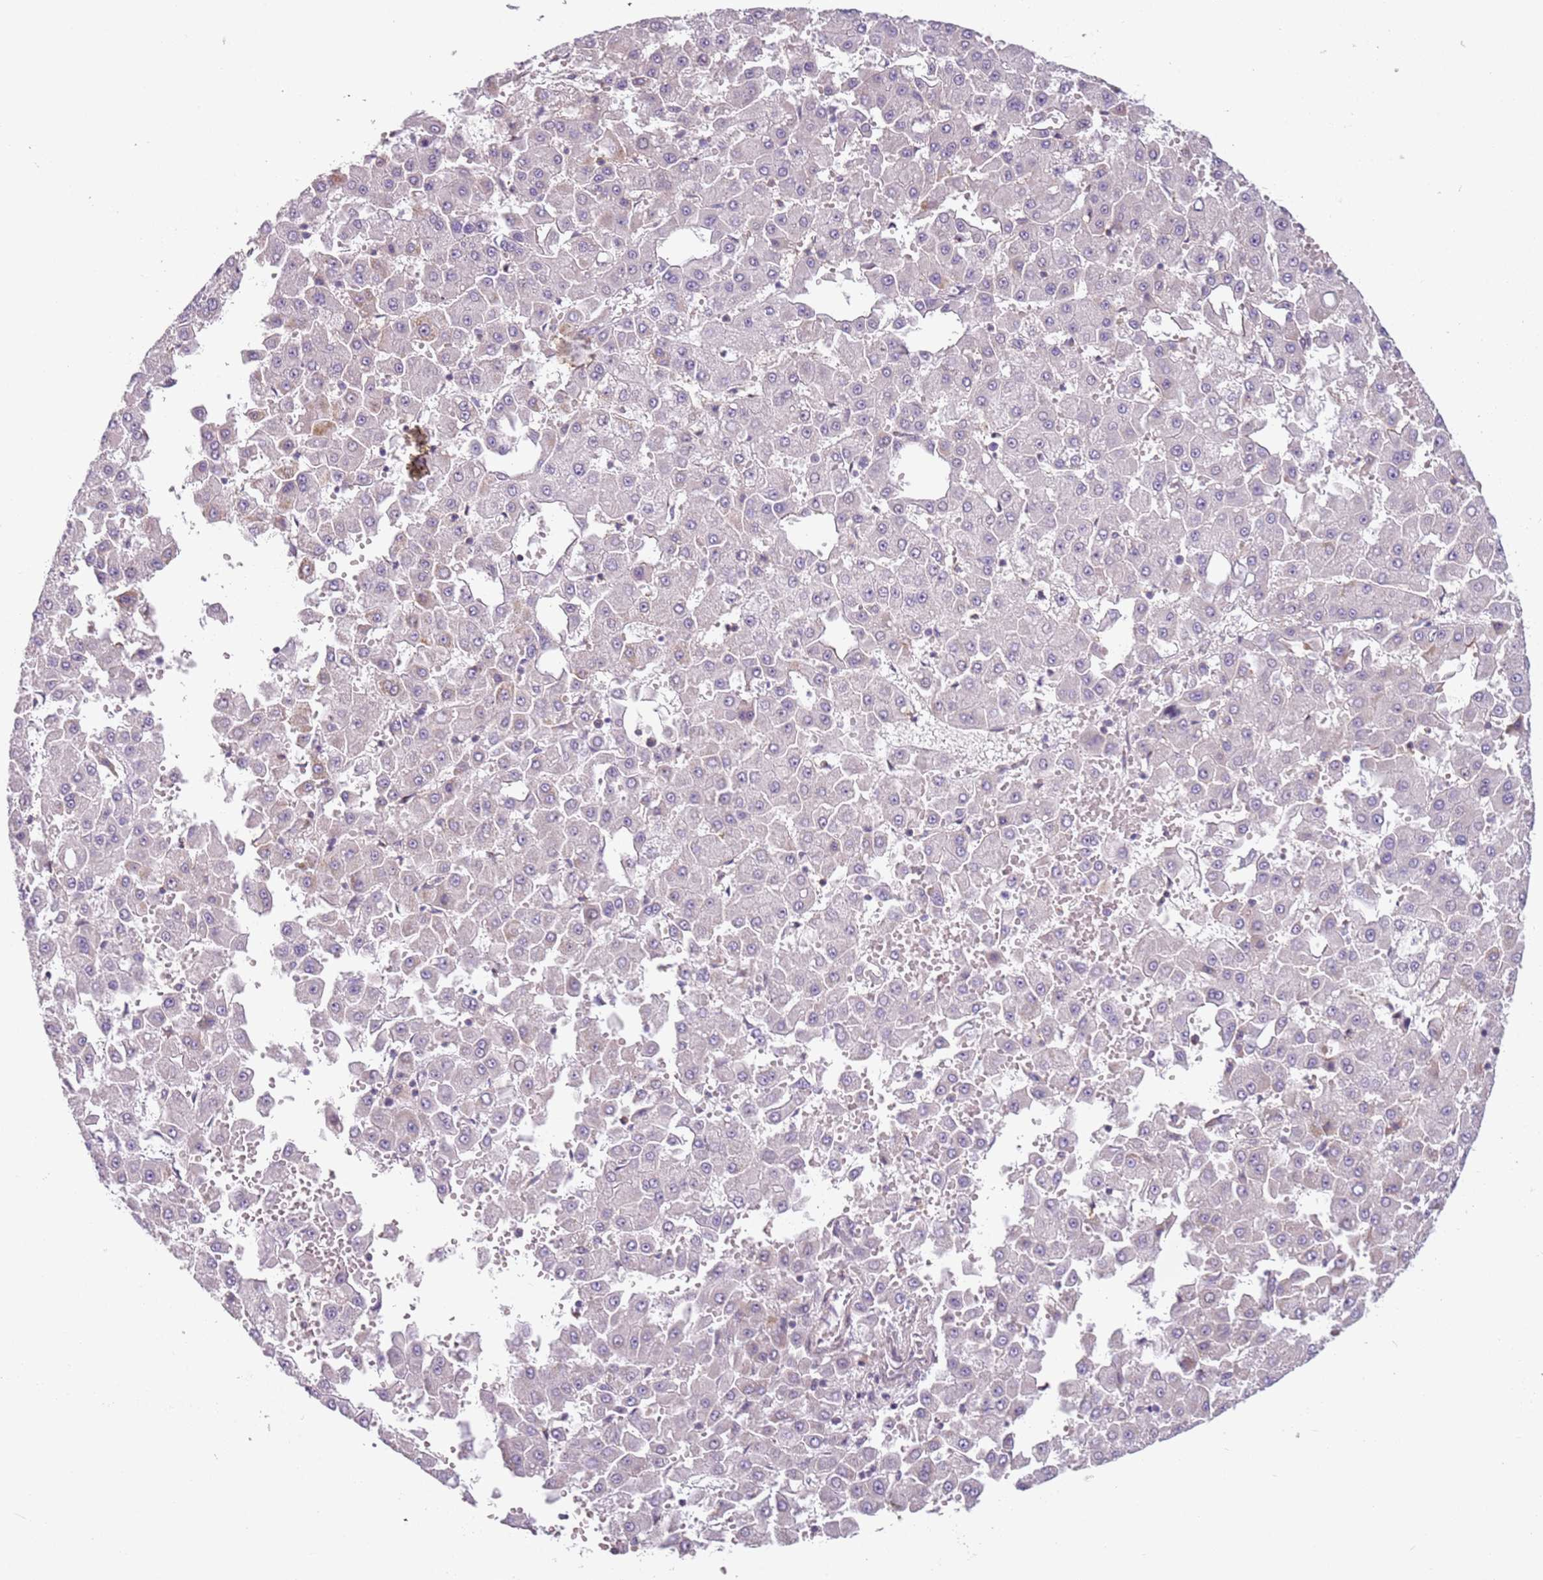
{"staining": {"intensity": "negative", "quantity": "none", "location": "none"}, "tissue": "liver cancer", "cell_type": "Tumor cells", "image_type": "cancer", "snomed": [{"axis": "morphology", "description": "Carcinoma, Hepatocellular, NOS"}, {"axis": "topography", "description": "Liver"}], "caption": "Tumor cells are negative for protein expression in human hepatocellular carcinoma (liver). The staining is performed using DAB brown chromogen with nuclei counter-stained in using hematoxylin.", "gene": "DEFB116", "patient": {"sex": "male", "age": 47}}